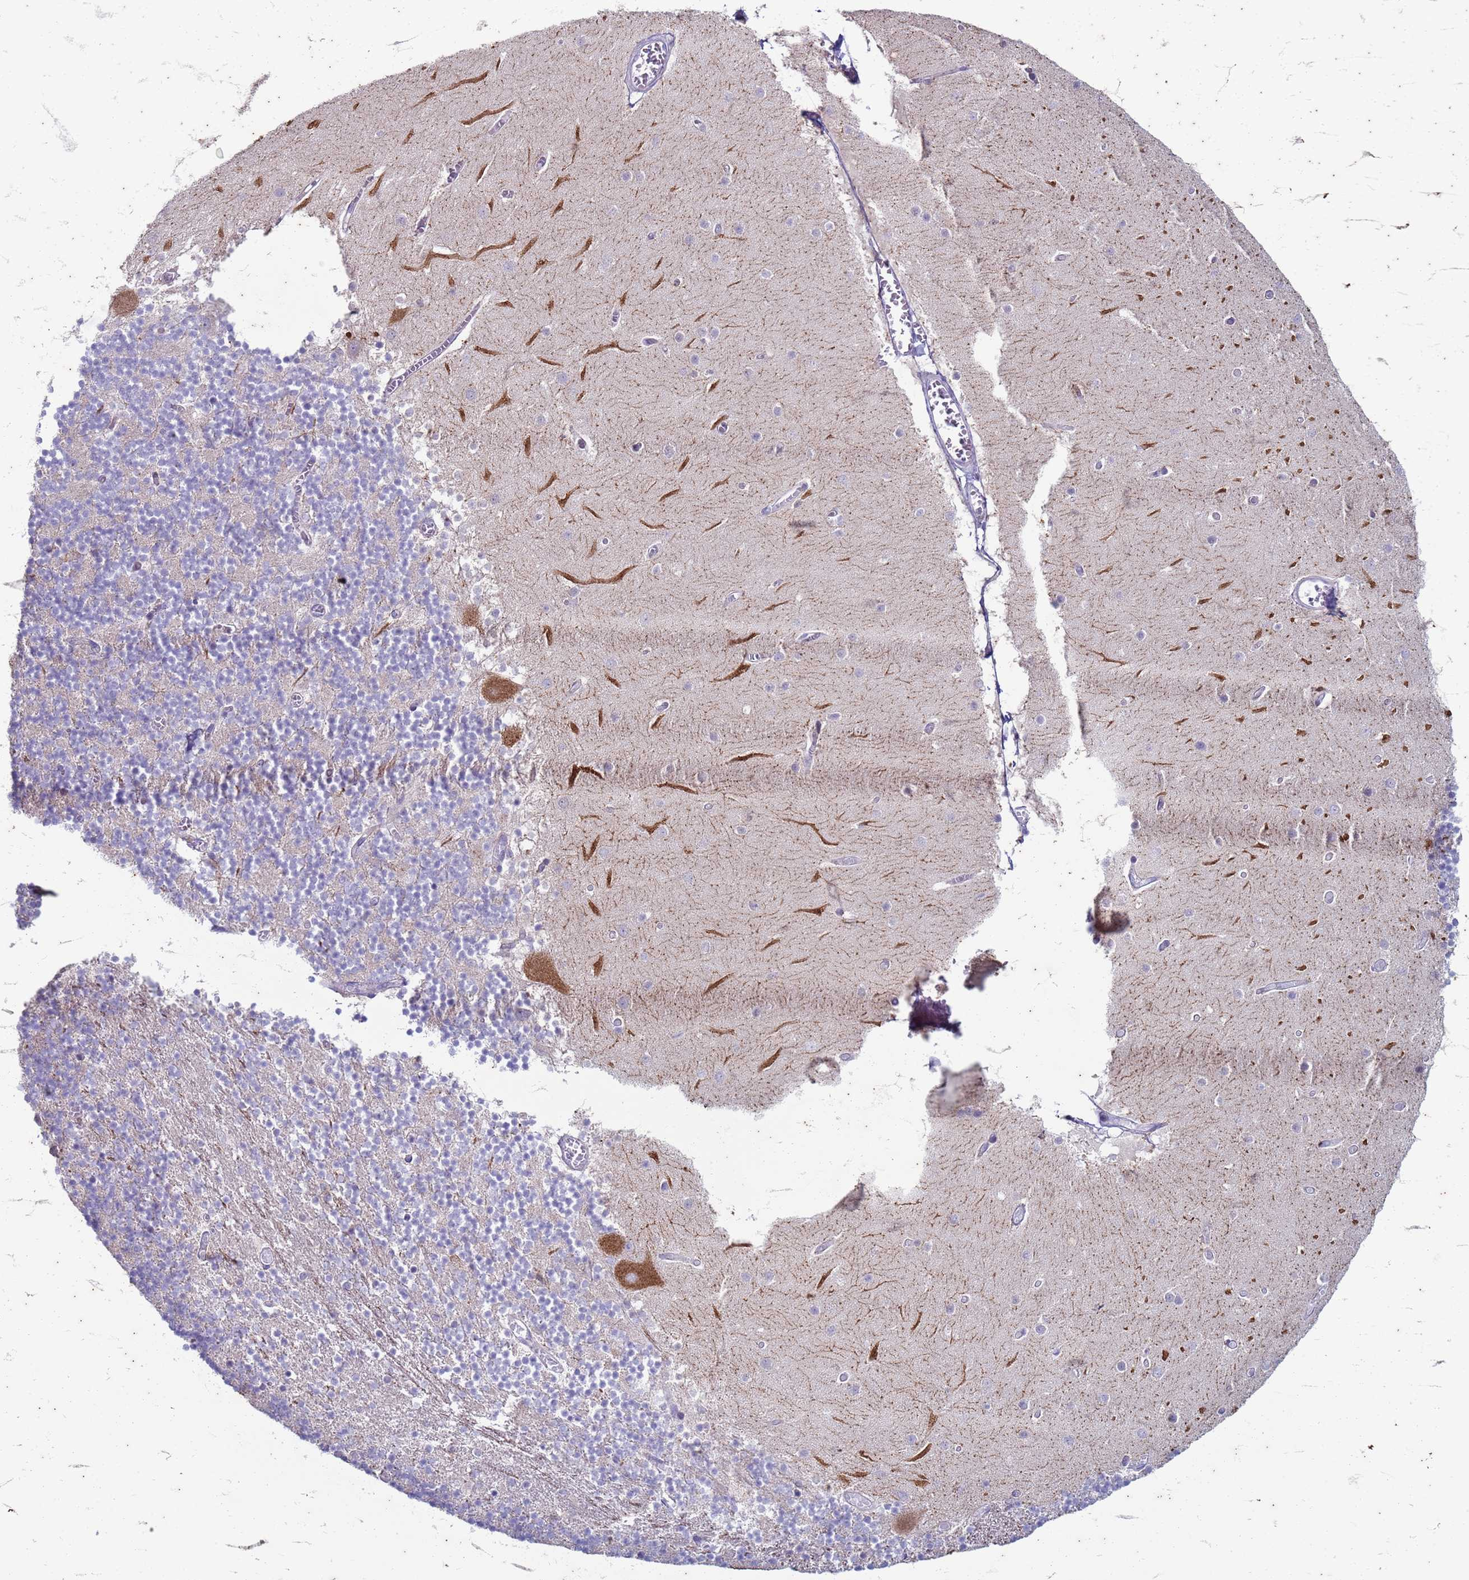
{"staining": {"intensity": "weak", "quantity": "<25%", "location": "cytoplasmic/membranous"}, "tissue": "cerebellum", "cell_type": "Cells in granular layer", "image_type": "normal", "snomed": [{"axis": "morphology", "description": "Normal tissue, NOS"}, {"axis": "topography", "description": "Cerebellum"}], "caption": "Immunohistochemistry (IHC) histopathology image of unremarkable cerebellum: human cerebellum stained with DAB (3,3'-diaminobenzidine) displays no significant protein positivity in cells in granular layer. (DAB immunohistochemistry (IHC), high magnification).", "gene": "SUCO", "patient": {"sex": "female", "age": 28}}